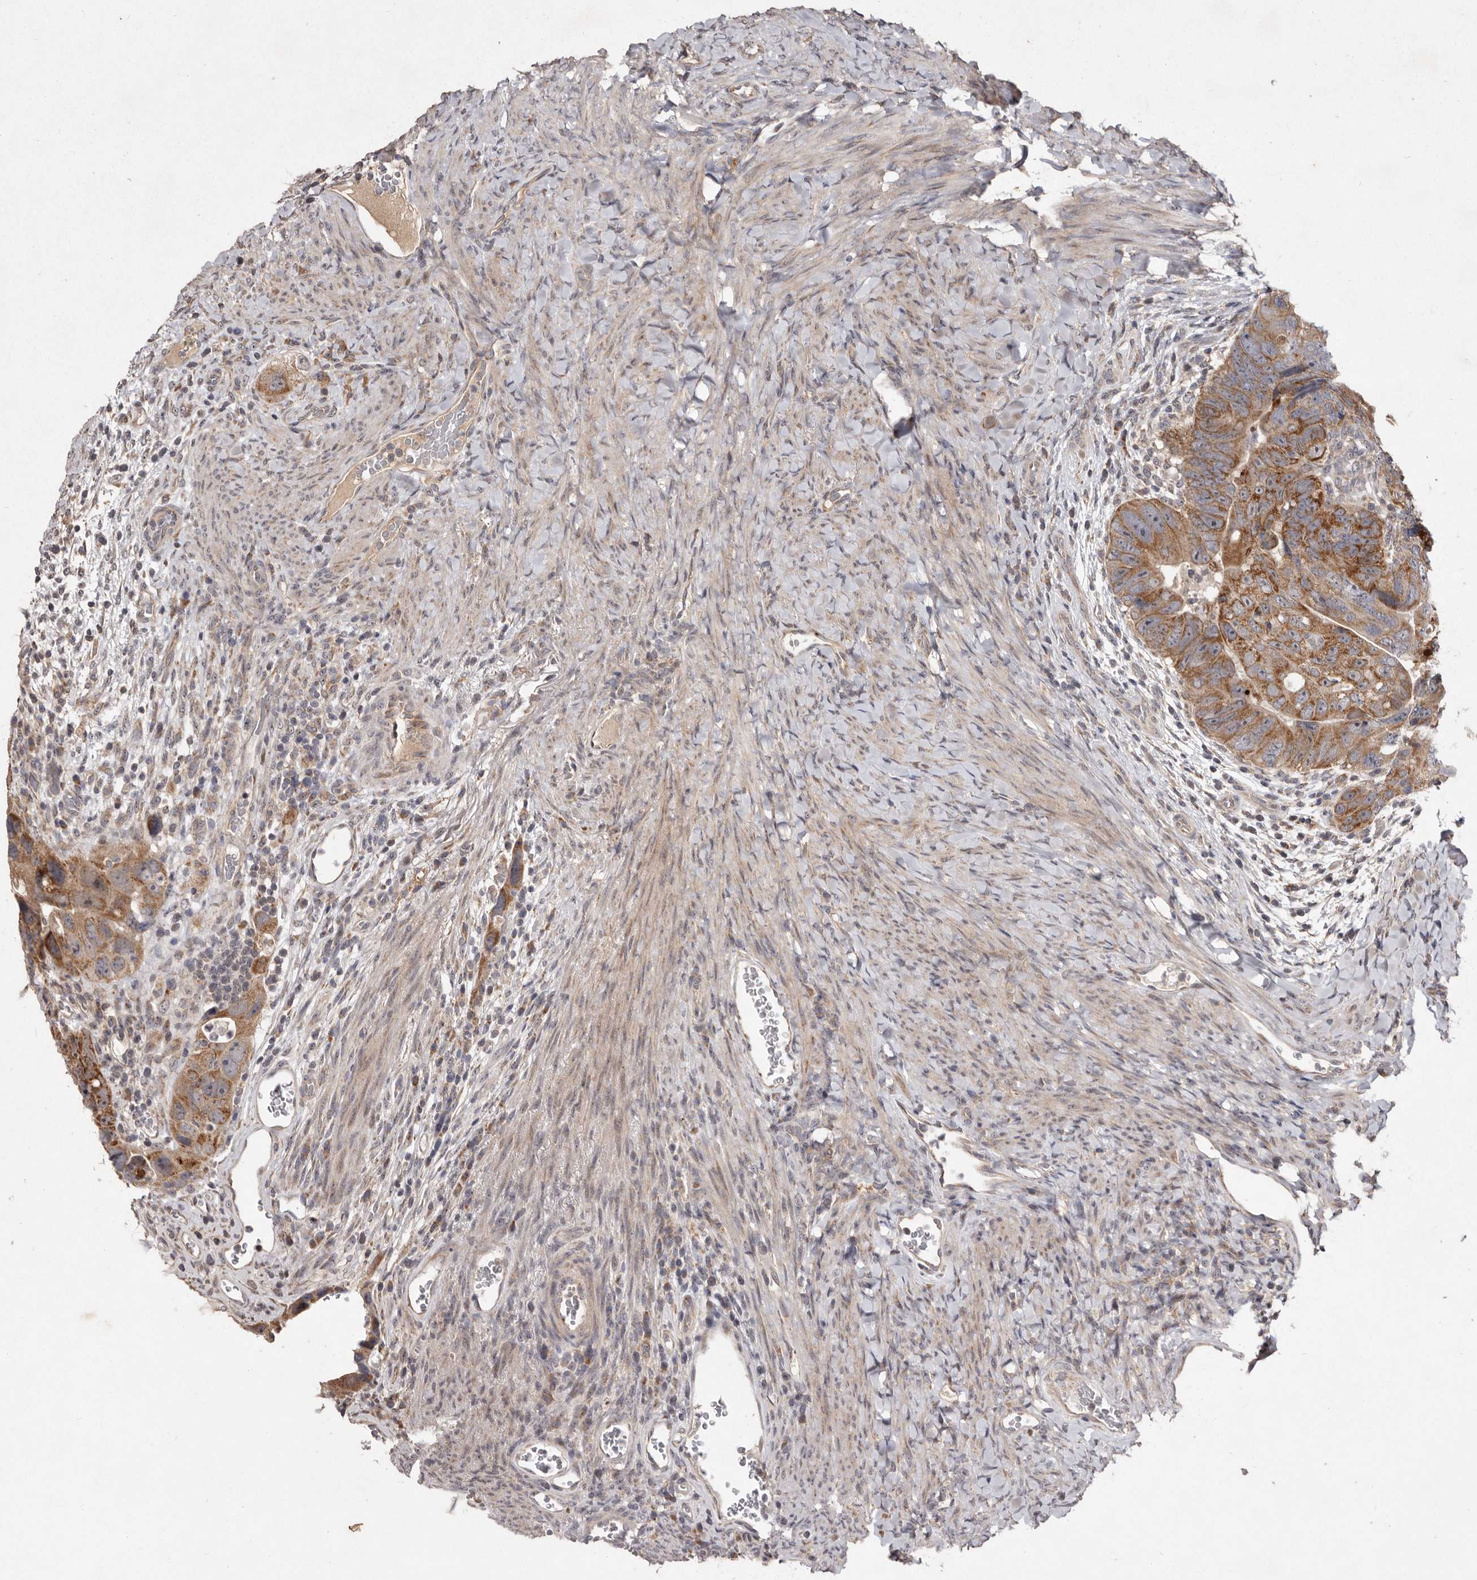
{"staining": {"intensity": "moderate", "quantity": ">75%", "location": "cytoplasmic/membranous"}, "tissue": "colorectal cancer", "cell_type": "Tumor cells", "image_type": "cancer", "snomed": [{"axis": "morphology", "description": "Adenocarcinoma, NOS"}, {"axis": "topography", "description": "Rectum"}], "caption": "High-power microscopy captured an IHC image of colorectal adenocarcinoma, revealing moderate cytoplasmic/membranous staining in about >75% of tumor cells.", "gene": "FLAD1", "patient": {"sex": "male", "age": 59}}